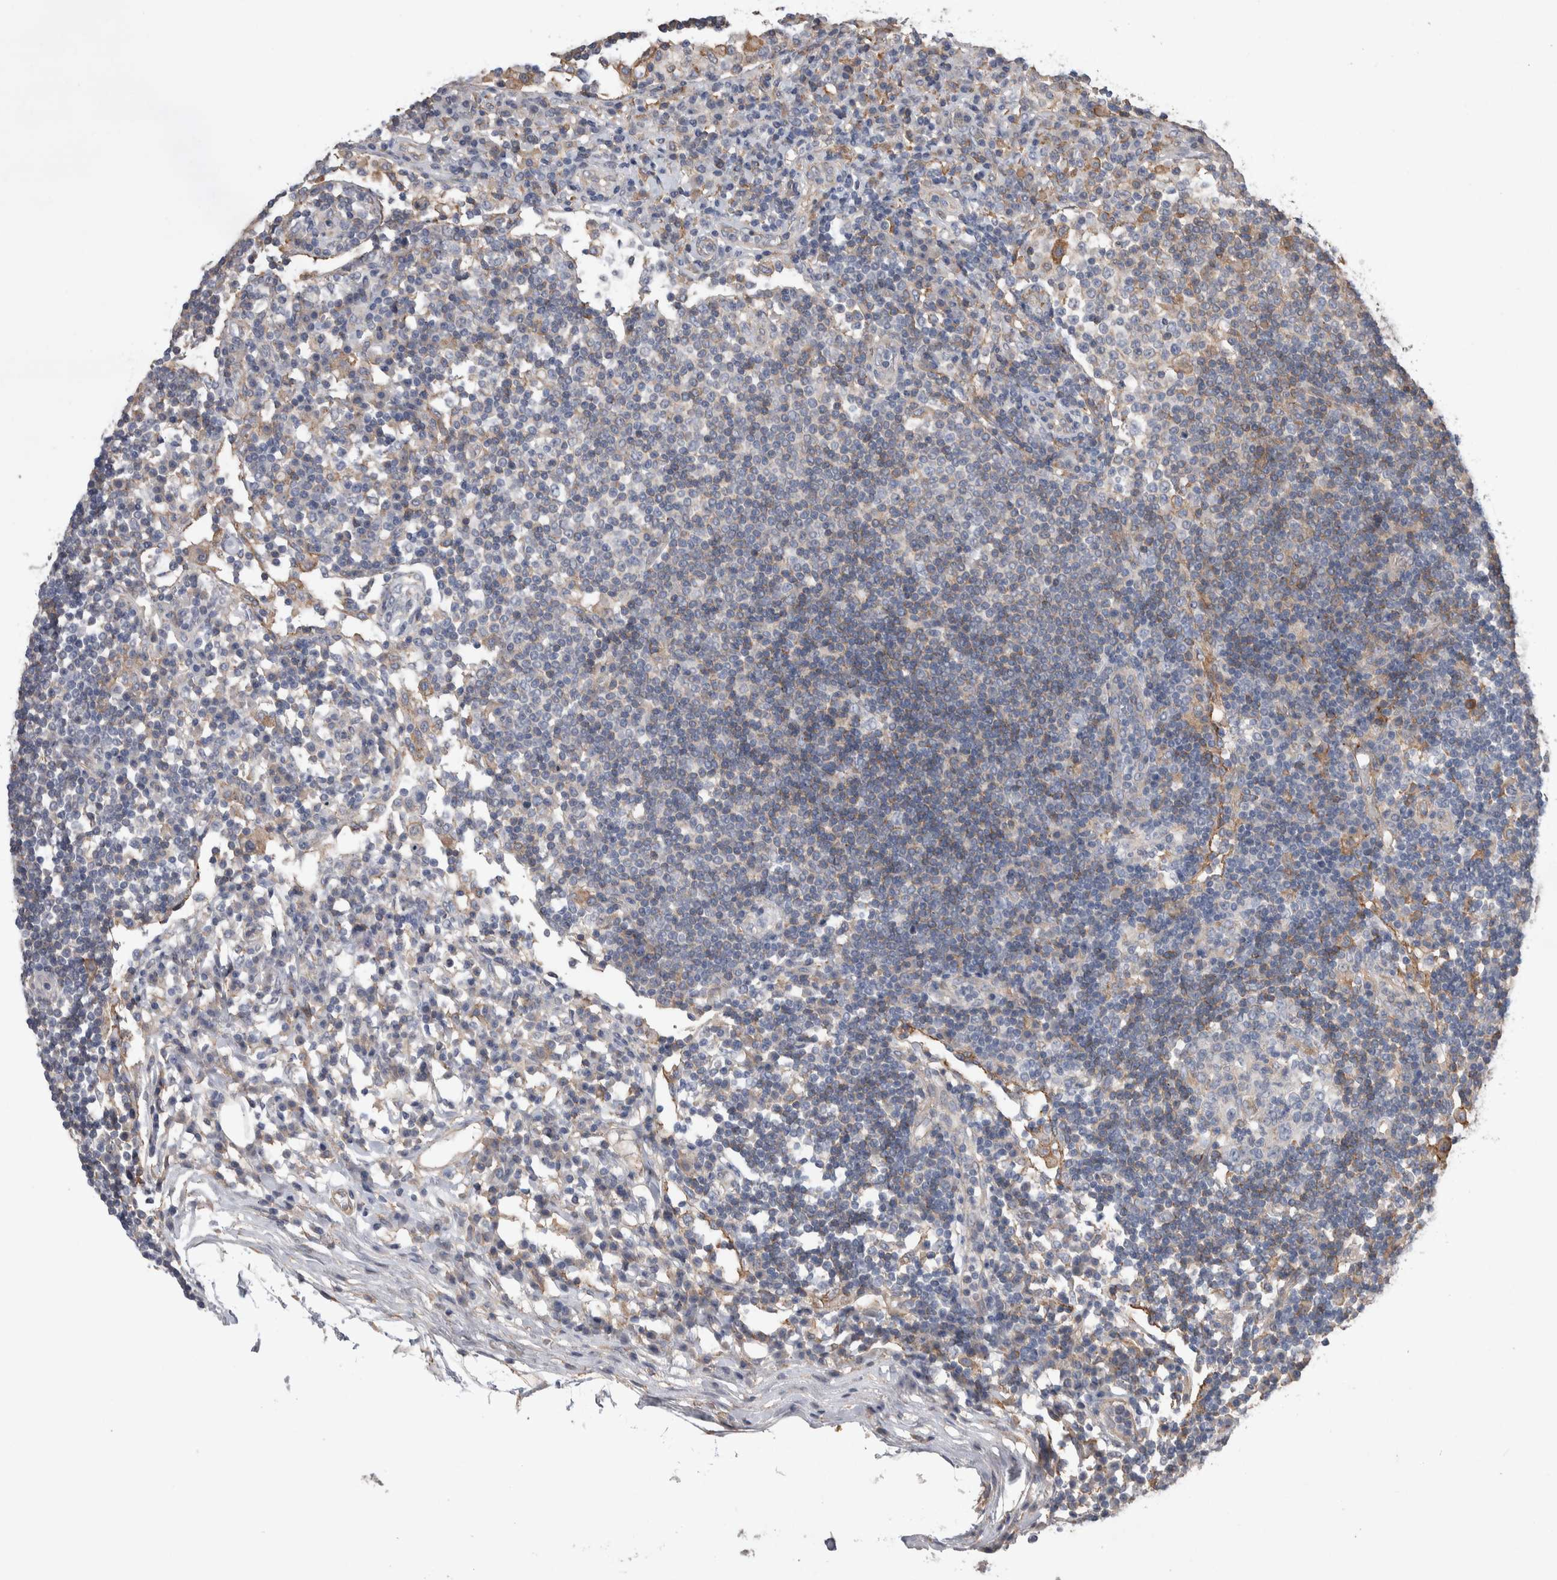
{"staining": {"intensity": "negative", "quantity": "none", "location": "none"}, "tissue": "lymph node", "cell_type": "Germinal center cells", "image_type": "normal", "snomed": [{"axis": "morphology", "description": "Normal tissue, NOS"}, {"axis": "topography", "description": "Lymph node"}], "caption": "Immunohistochemical staining of normal human lymph node shows no significant positivity in germinal center cells.", "gene": "GCNA", "patient": {"sex": "female", "age": 53}}